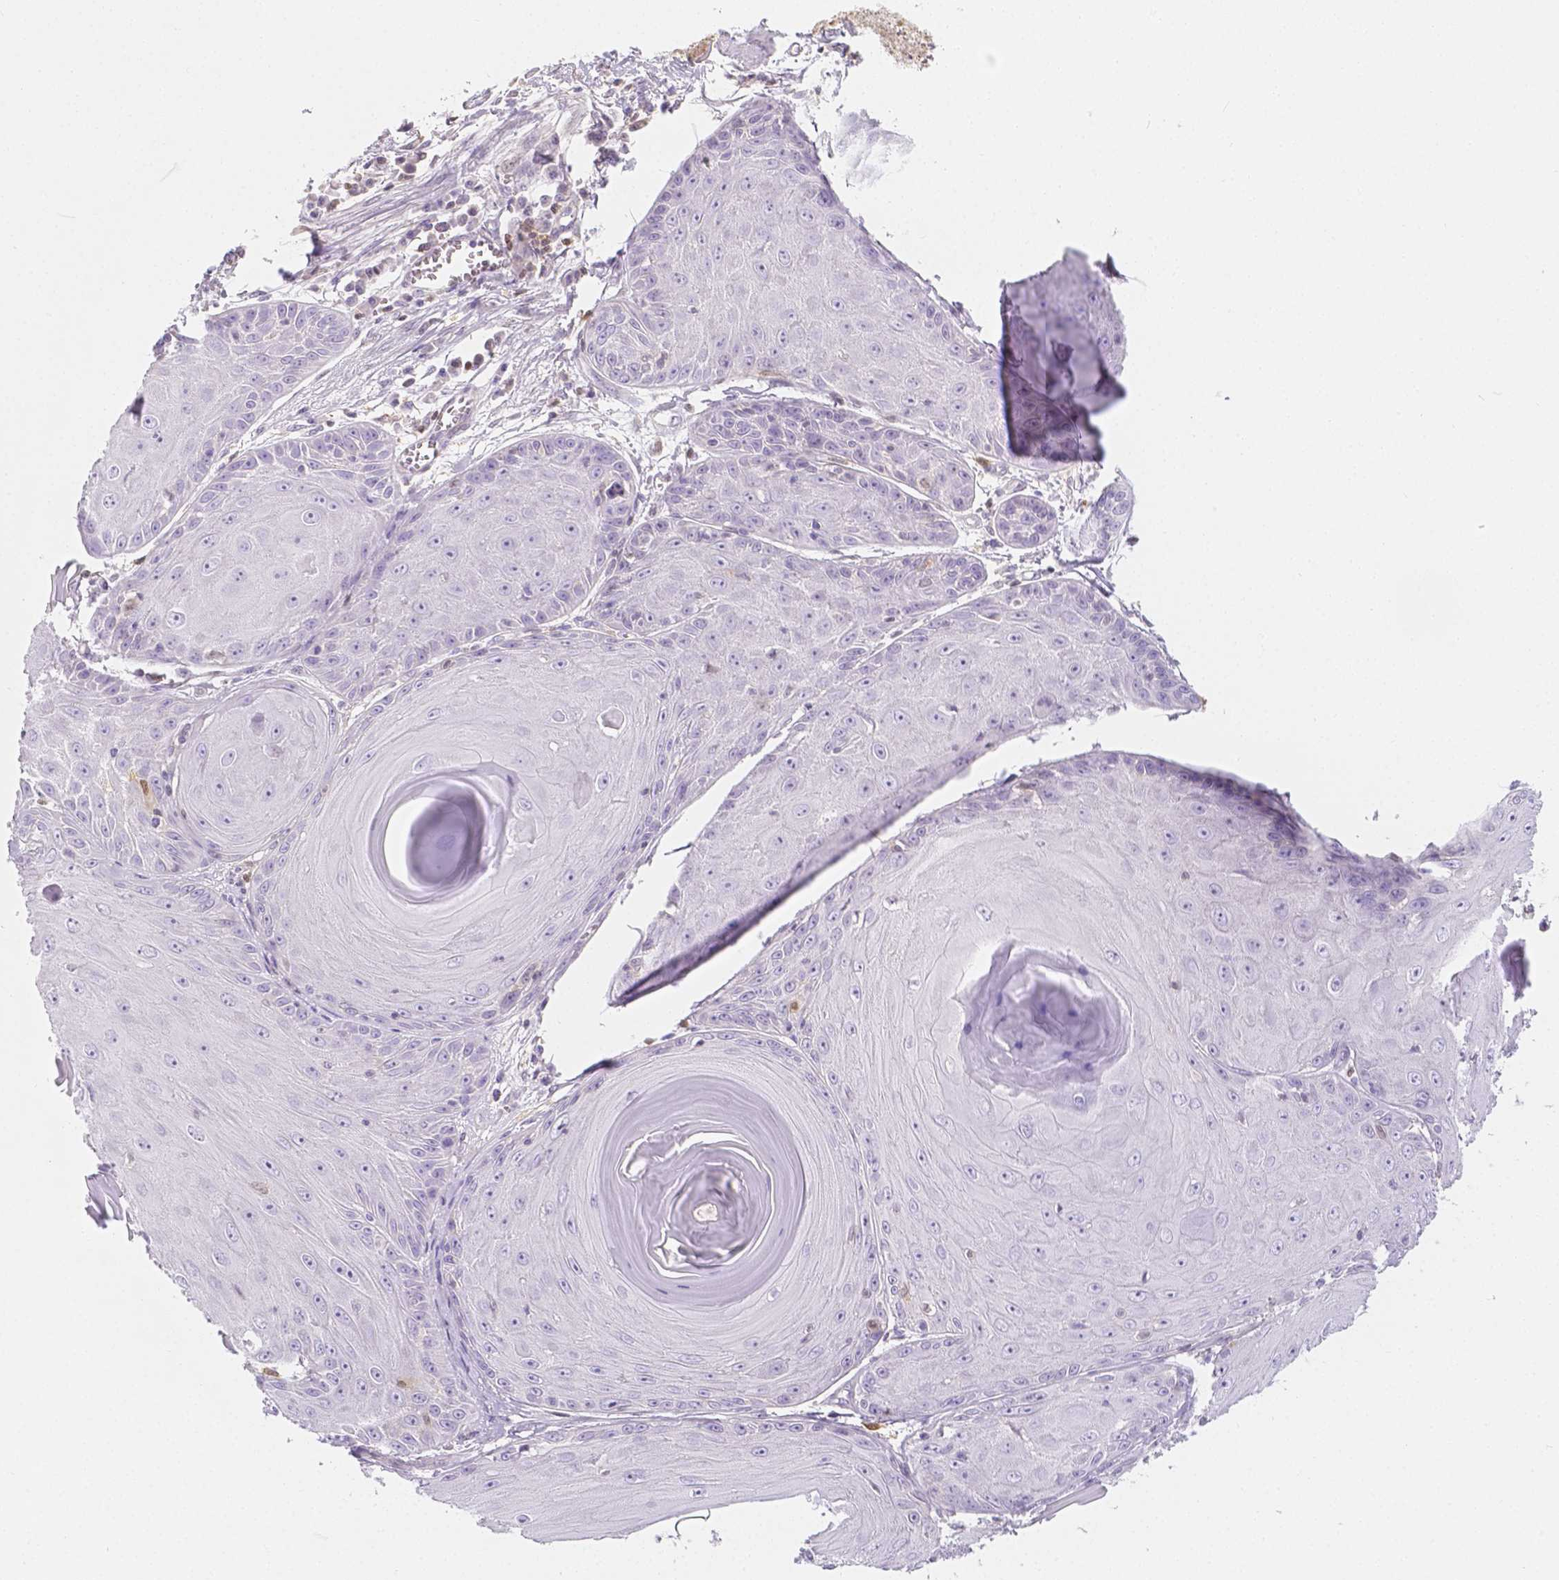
{"staining": {"intensity": "negative", "quantity": "none", "location": "none"}, "tissue": "skin cancer", "cell_type": "Tumor cells", "image_type": "cancer", "snomed": [{"axis": "morphology", "description": "Squamous cell carcinoma, NOS"}, {"axis": "topography", "description": "Skin"}, {"axis": "topography", "description": "Vulva"}], "caption": "This is a micrograph of immunohistochemistry (IHC) staining of squamous cell carcinoma (skin), which shows no positivity in tumor cells. The staining is performed using DAB (3,3'-diaminobenzidine) brown chromogen with nuclei counter-stained in using hematoxylin.", "gene": "SGTB", "patient": {"sex": "female", "age": 85}}